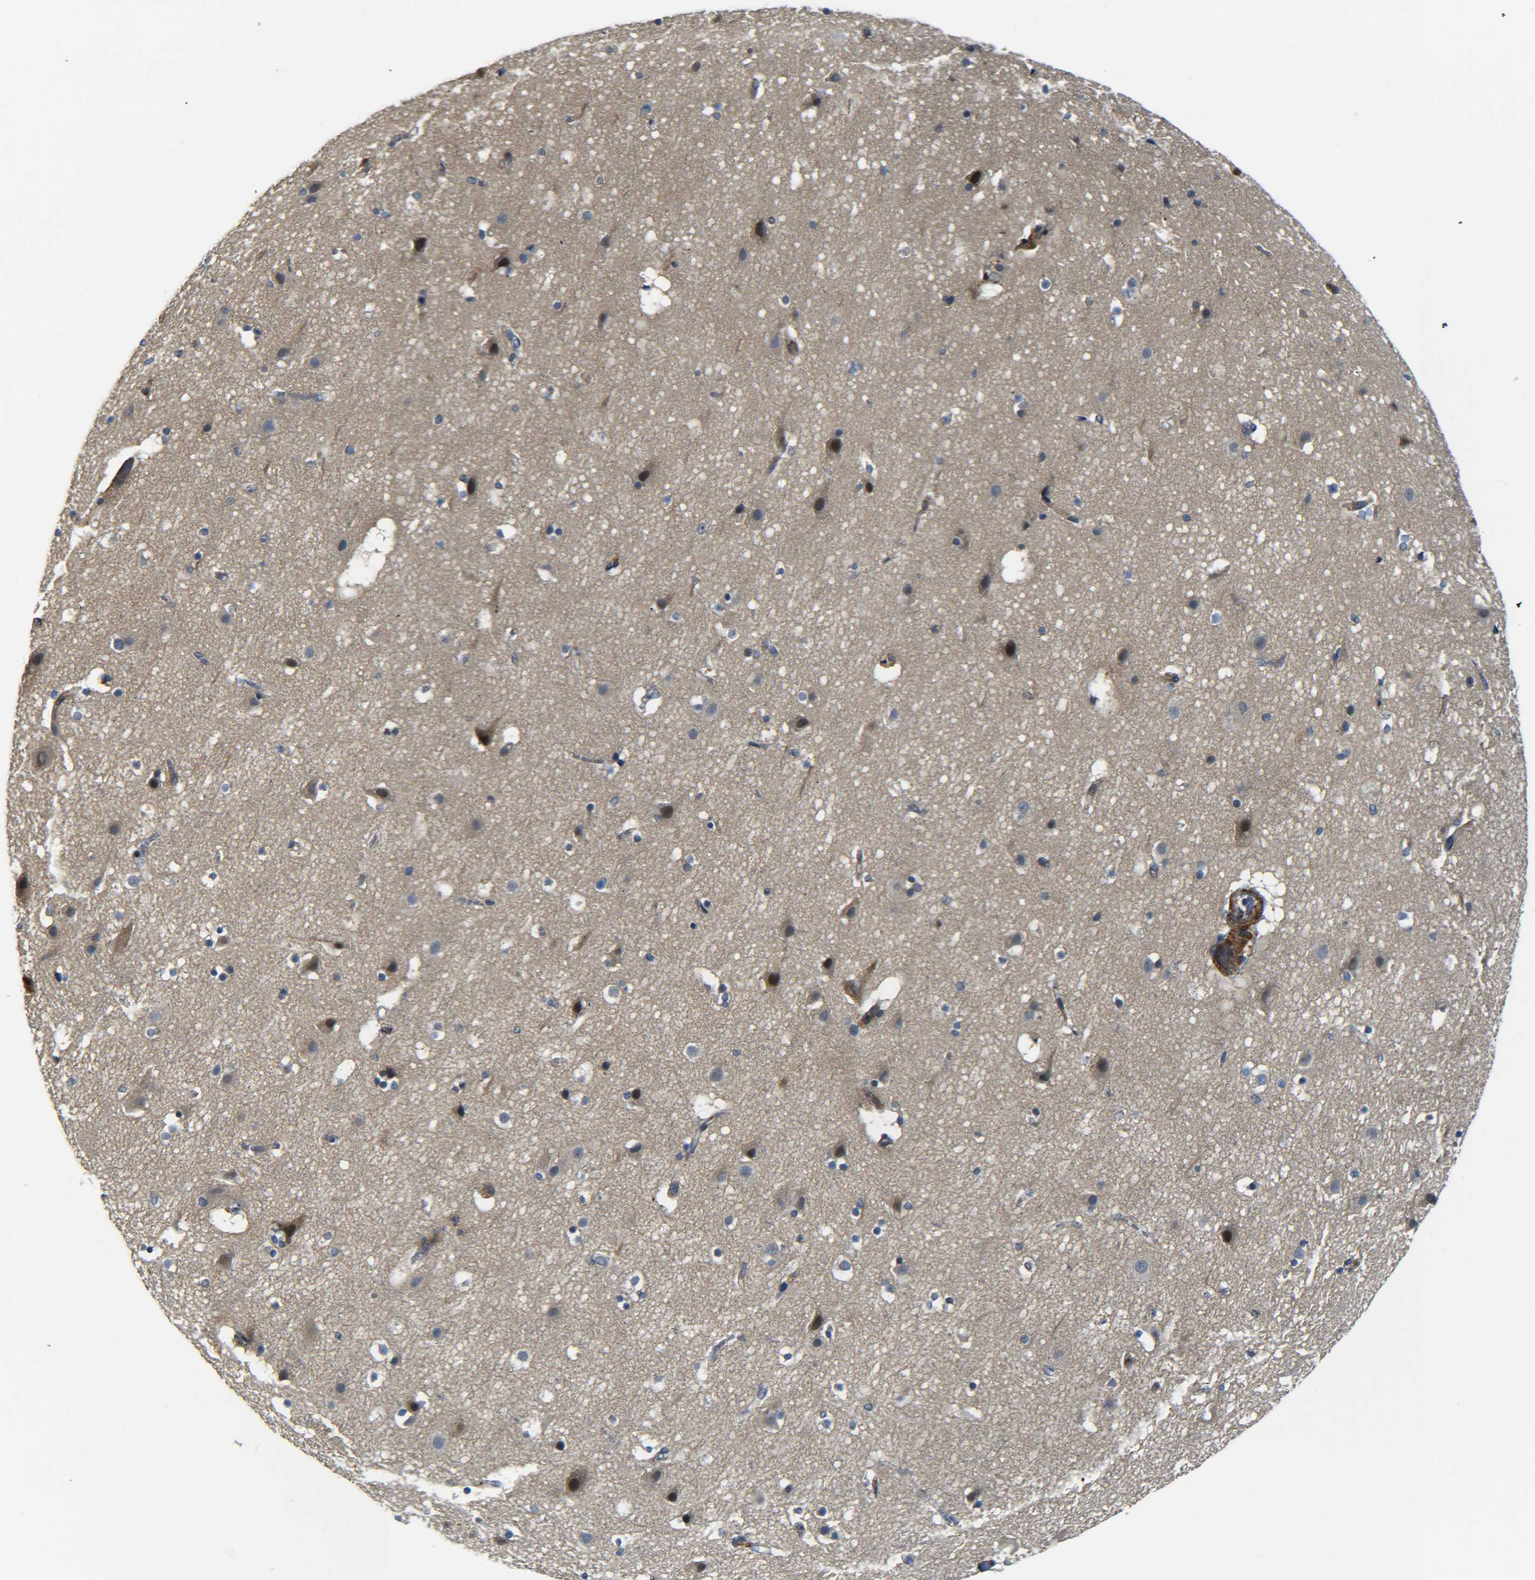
{"staining": {"intensity": "weak", "quantity": "25%-75%", "location": "cytoplasmic/membranous"}, "tissue": "cerebral cortex", "cell_type": "Endothelial cells", "image_type": "normal", "snomed": [{"axis": "morphology", "description": "Normal tissue, NOS"}, {"axis": "topography", "description": "Cerebral cortex"}], "caption": "A histopathology image of human cerebral cortex stained for a protein shows weak cytoplasmic/membranous brown staining in endothelial cells.", "gene": "MEIS1", "patient": {"sex": "male", "age": 45}}